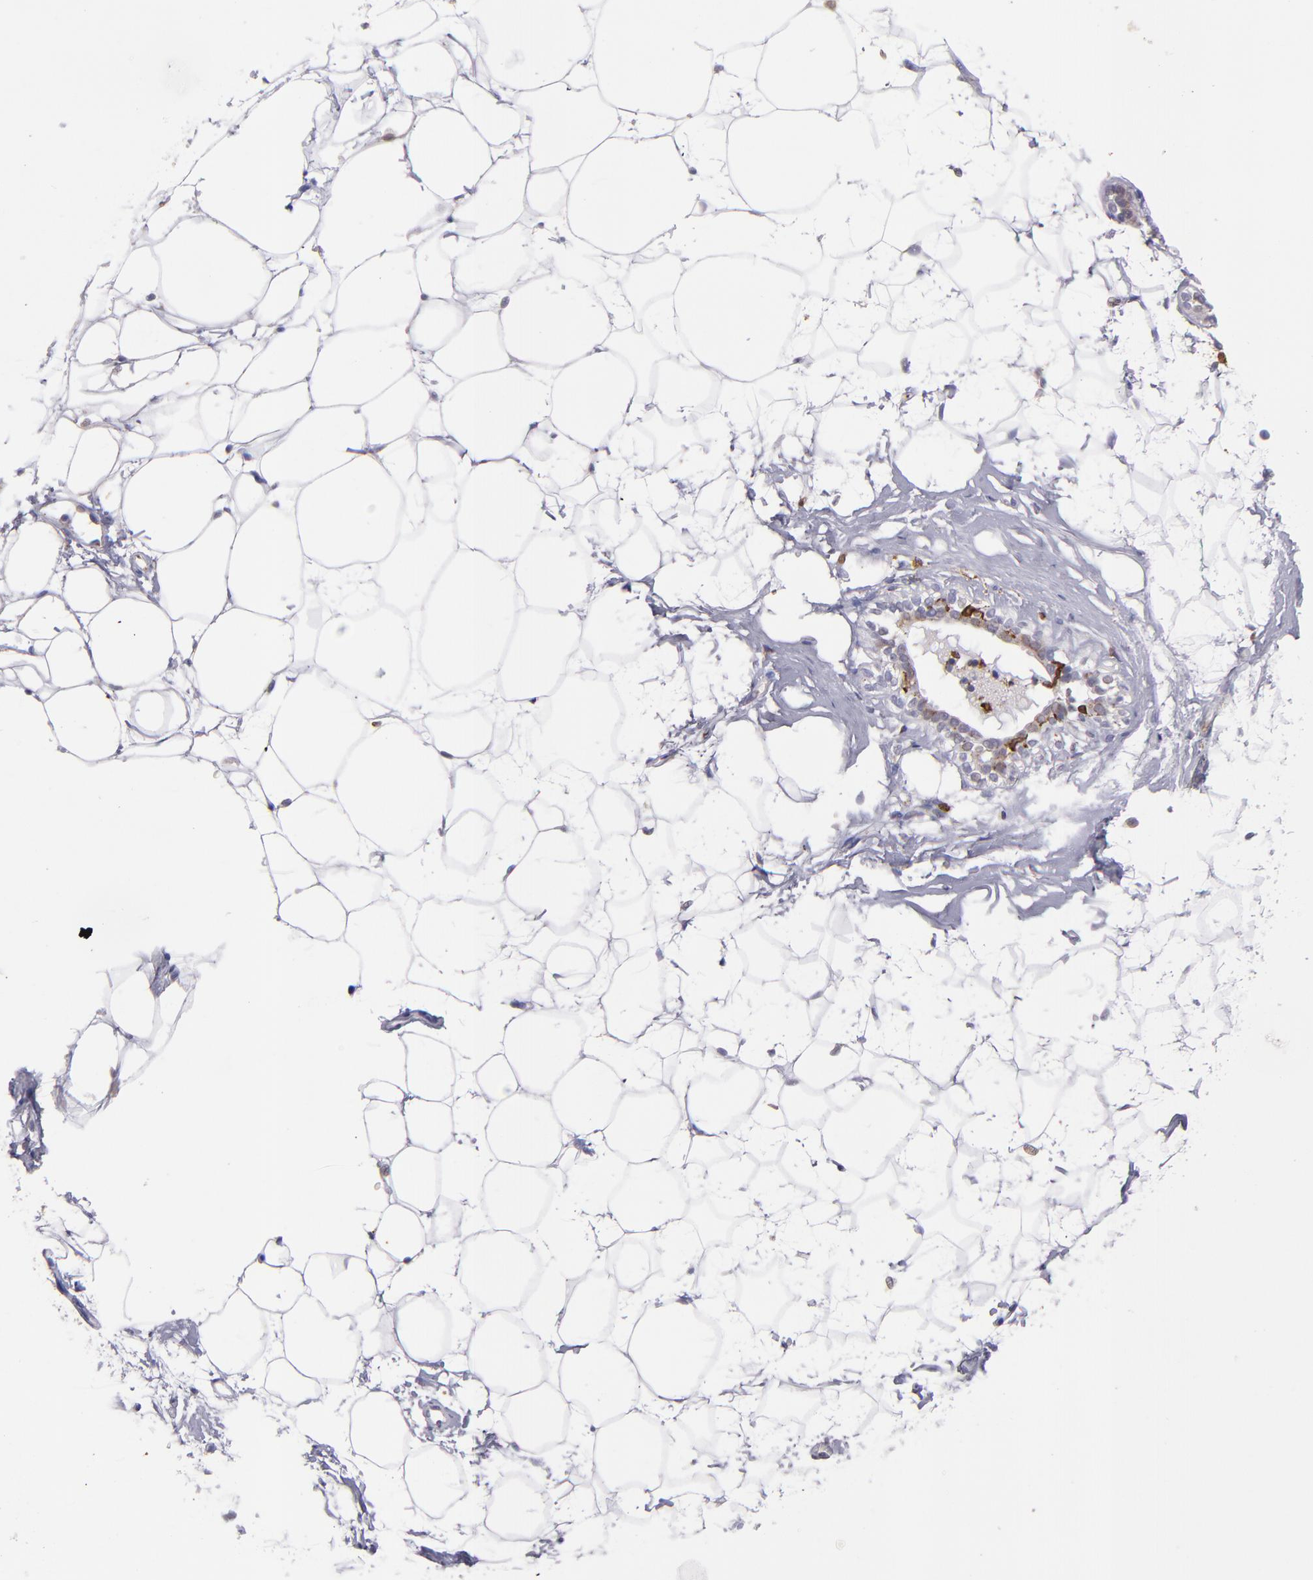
{"staining": {"intensity": "negative", "quantity": "none", "location": "none"}, "tissue": "adipose tissue", "cell_type": "Adipocytes", "image_type": "normal", "snomed": [{"axis": "morphology", "description": "Normal tissue, NOS"}, {"axis": "topography", "description": "Breast"}], "caption": "Protein analysis of benign adipose tissue displays no significant staining in adipocytes.", "gene": "PTGS1", "patient": {"sex": "female", "age": 22}}